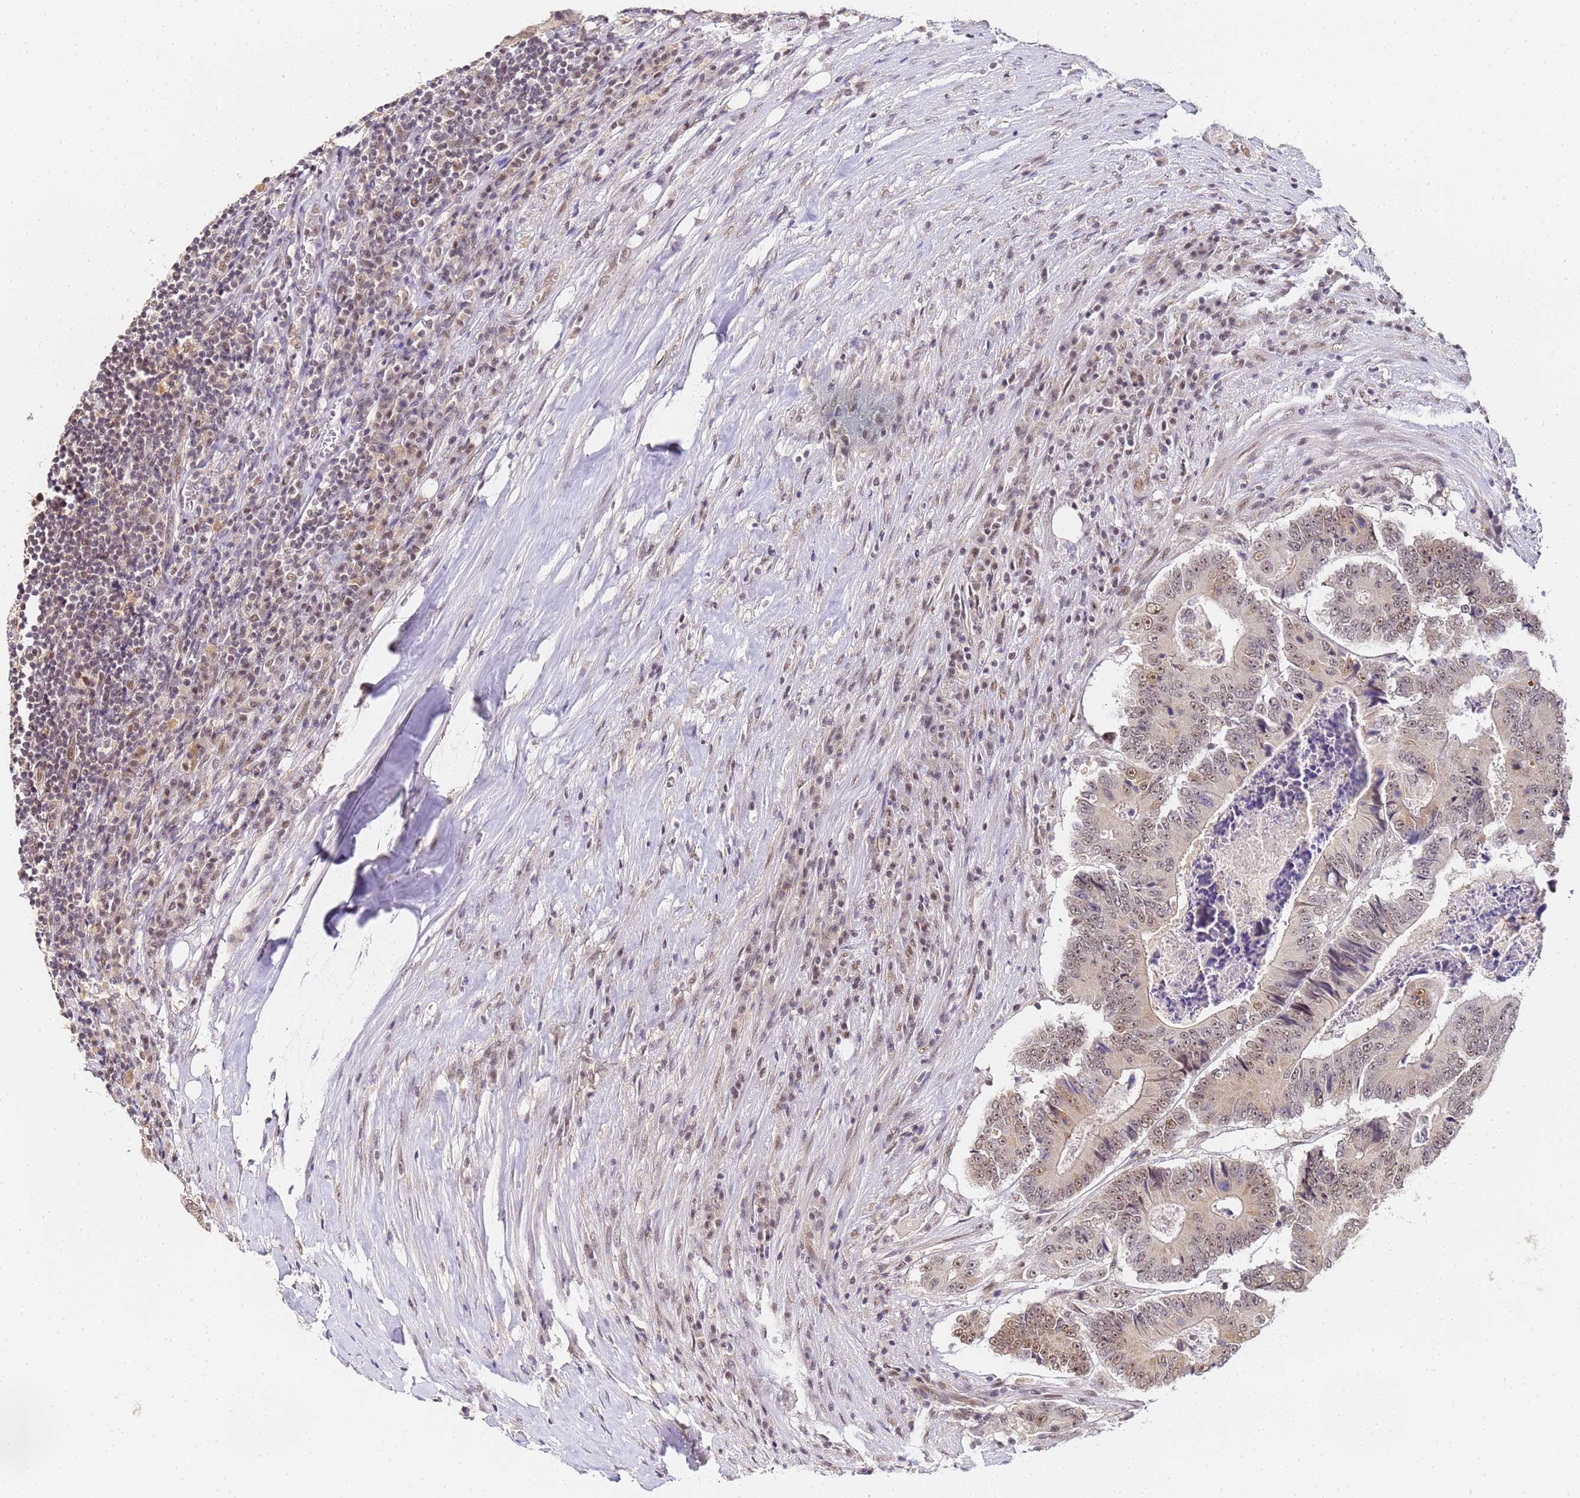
{"staining": {"intensity": "weak", "quantity": ">75%", "location": "nuclear"}, "tissue": "colorectal cancer", "cell_type": "Tumor cells", "image_type": "cancer", "snomed": [{"axis": "morphology", "description": "Adenocarcinoma, NOS"}, {"axis": "topography", "description": "Colon"}], "caption": "Immunohistochemistry (IHC) photomicrograph of neoplastic tissue: human colorectal cancer stained using IHC reveals low levels of weak protein expression localized specifically in the nuclear of tumor cells, appearing as a nuclear brown color.", "gene": "LSM3", "patient": {"sex": "male", "age": 83}}